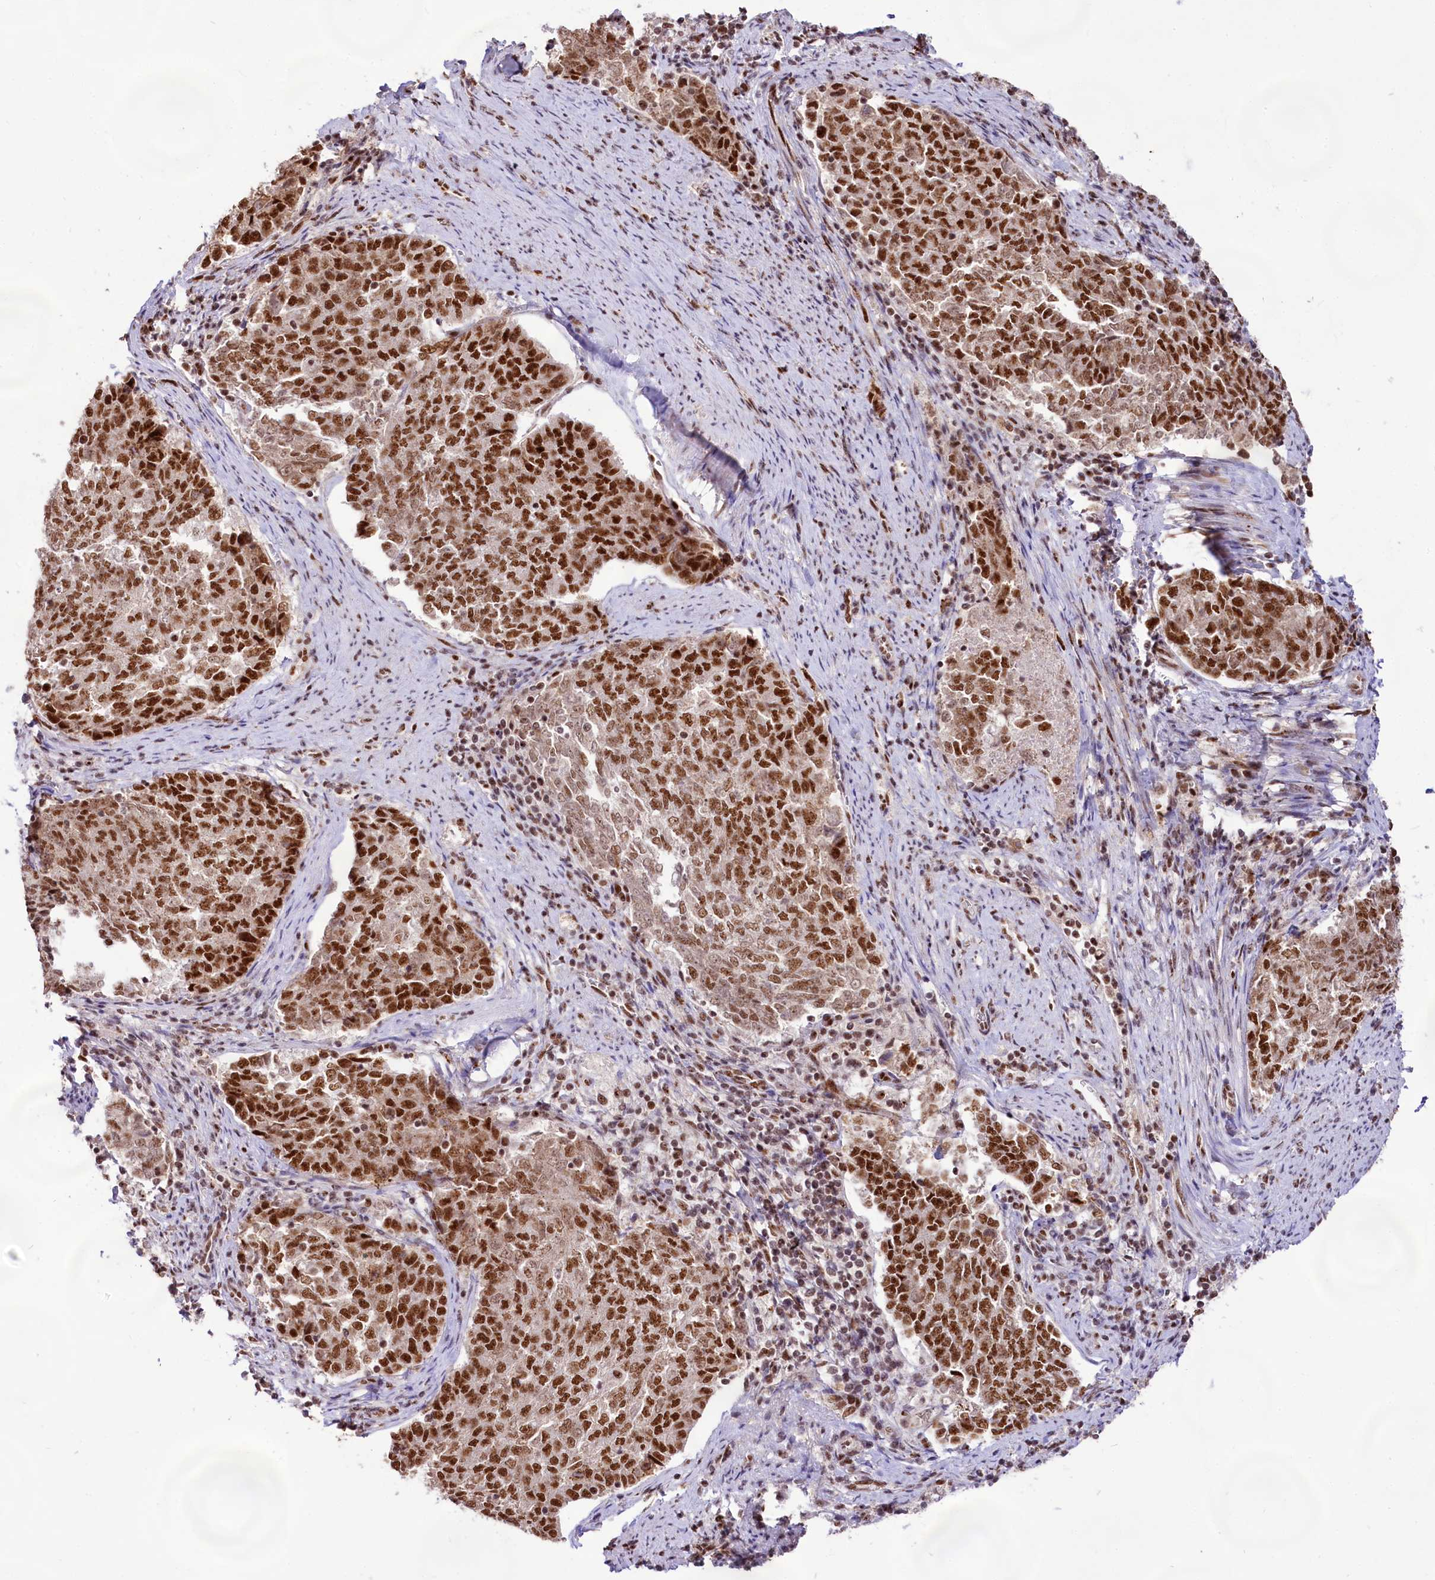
{"staining": {"intensity": "strong", "quantity": ">75%", "location": "nuclear"}, "tissue": "endometrial cancer", "cell_type": "Tumor cells", "image_type": "cancer", "snomed": [{"axis": "morphology", "description": "Adenocarcinoma, NOS"}, {"axis": "topography", "description": "Endometrium"}], "caption": "Endometrial adenocarcinoma tissue displays strong nuclear expression in about >75% of tumor cells, visualized by immunohistochemistry. (DAB (3,3'-diaminobenzidine) IHC, brown staining for protein, blue staining for nuclei).", "gene": "HIRA", "patient": {"sex": "female", "age": 80}}